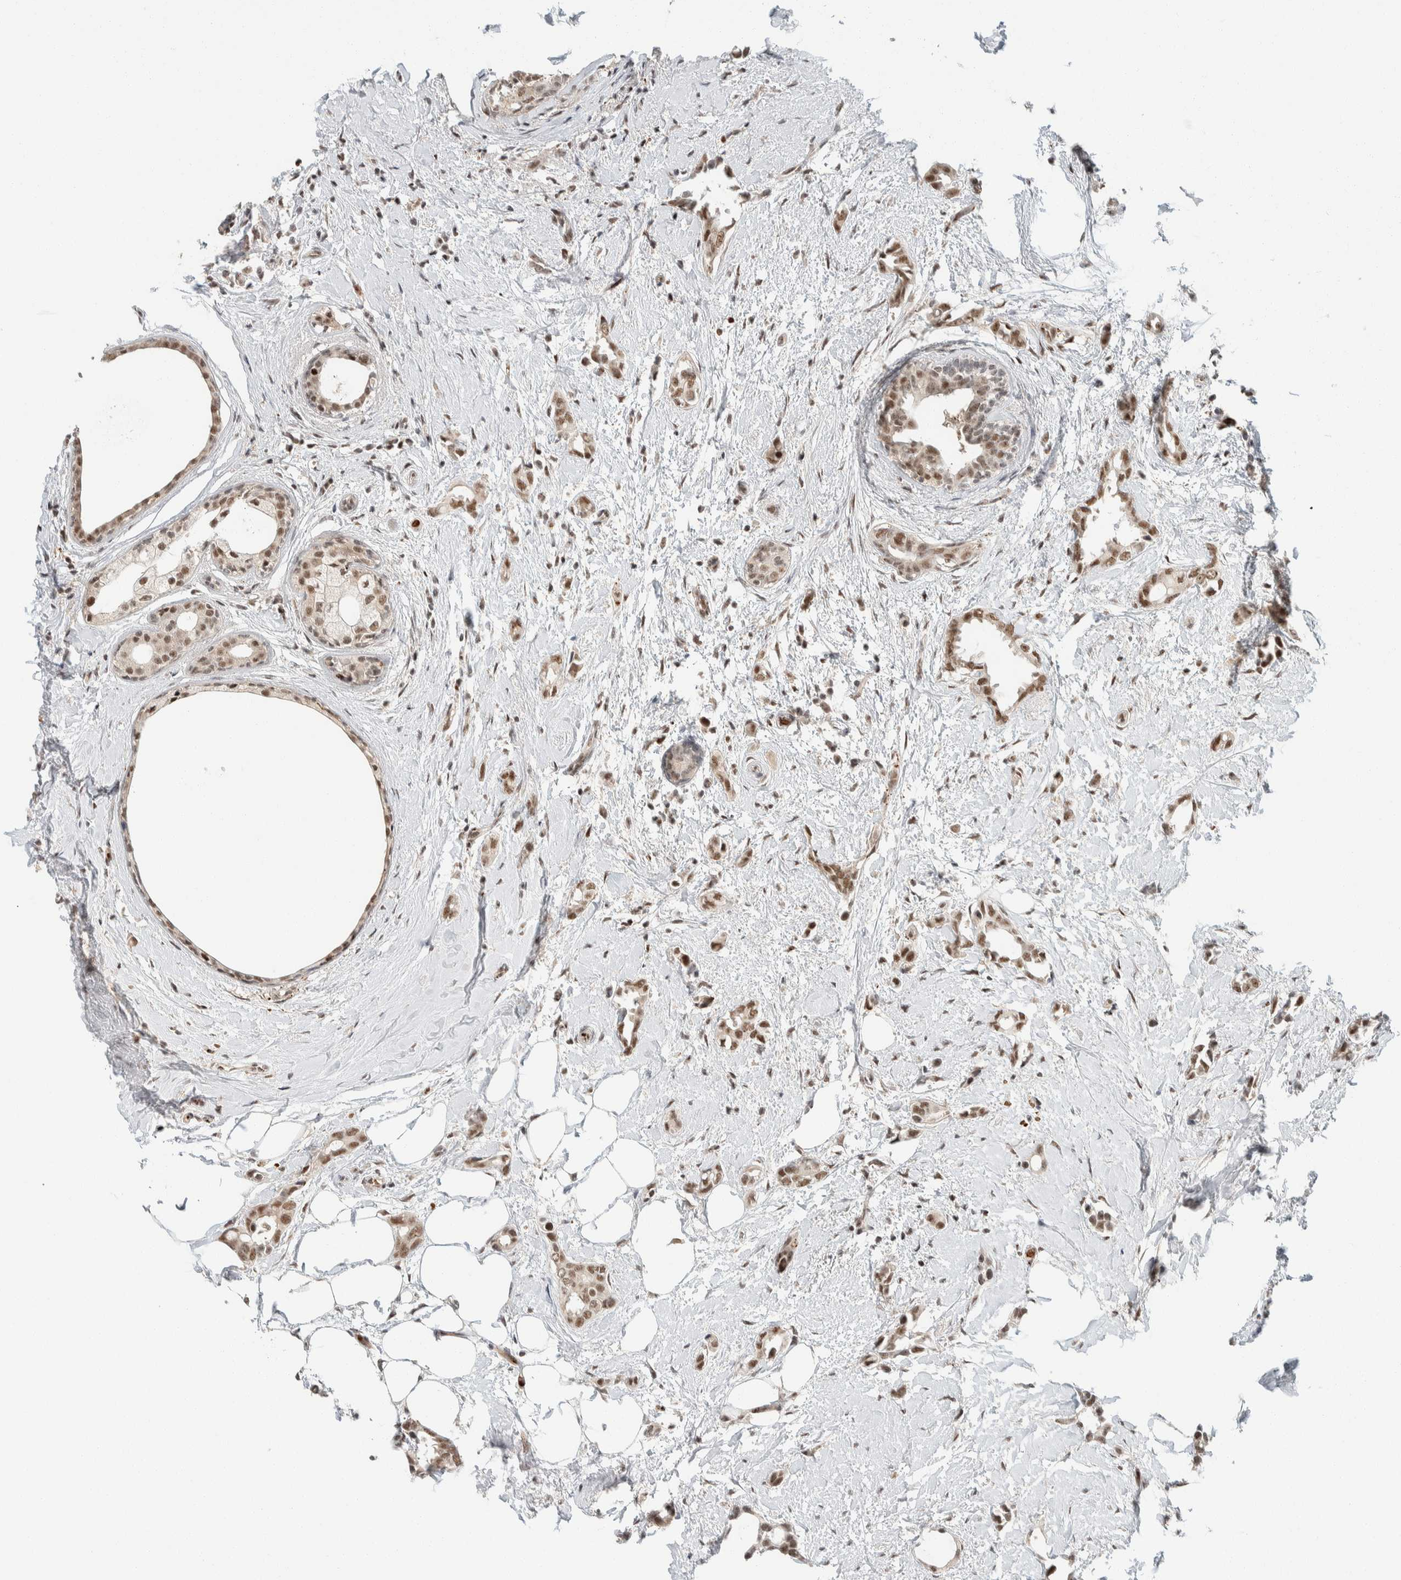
{"staining": {"intensity": "moderate", "quantity": ">75%", "location": "nuclear"}, "tissue": "breast cancer", "cell_type": "Tumor cells", "image_type": "cancer", "snomed": [{"axis": "morphology", "description": "Duct carcinoma"}, {"axis": "topography", "description": "Breast"}], "caption": "DAB (3,3'-diaminobenzidine) immunohistochemical staining of breast cancer (invasive ductal carcinoma) exhibits moderate nuclear protein positivity in approximately >75% of tumor cells. The staining was performed using DAB (3,3'-diaminobenzidine) to visualize the protein expression in brown, while the nuclei were stained in blue with hematoxylin (Magnification: 20x).", "gene": "ZBTB2", "patient": {"sex": "female", "age": 55}}